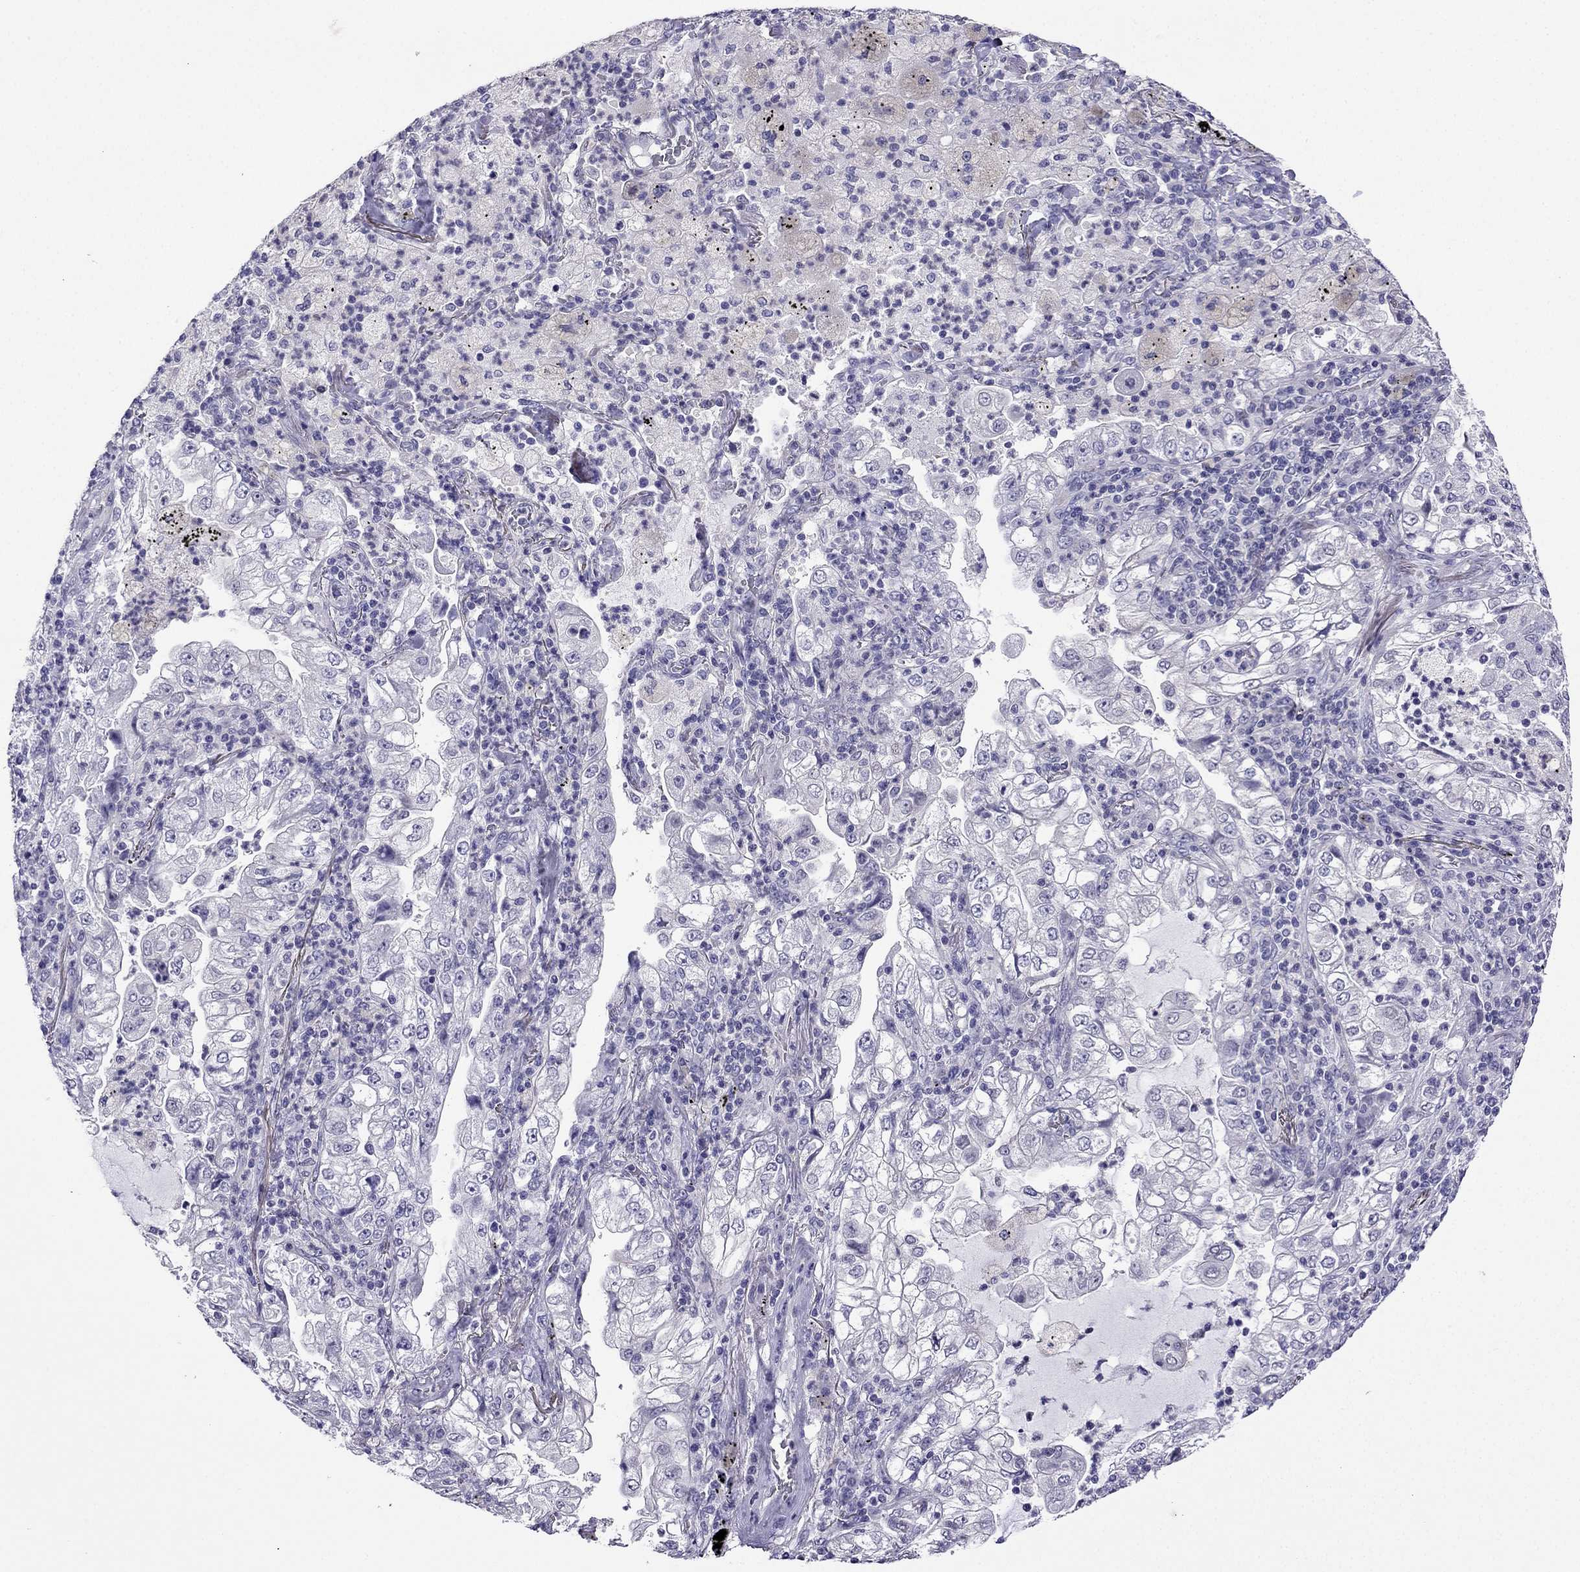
{"staining": {"intensity": "negative", "quantity": "none", "location": "none"}, "tissue": "lung cancer", "cell_type": "Tumor cells", "image_type": "cancer", "snomed": [{"axis": "morphology", "description": "Adenocarcinoma, NOS"}, {"axis": "topography", "description": "Lung"}], "caption": "This is an immunohistochemistry micrograph of human lung cancer (adenocarcinoma). There is no expression in tumor cells.", "gene": "KCNJ10", "patient": {"sex": "female", "age": 73}}